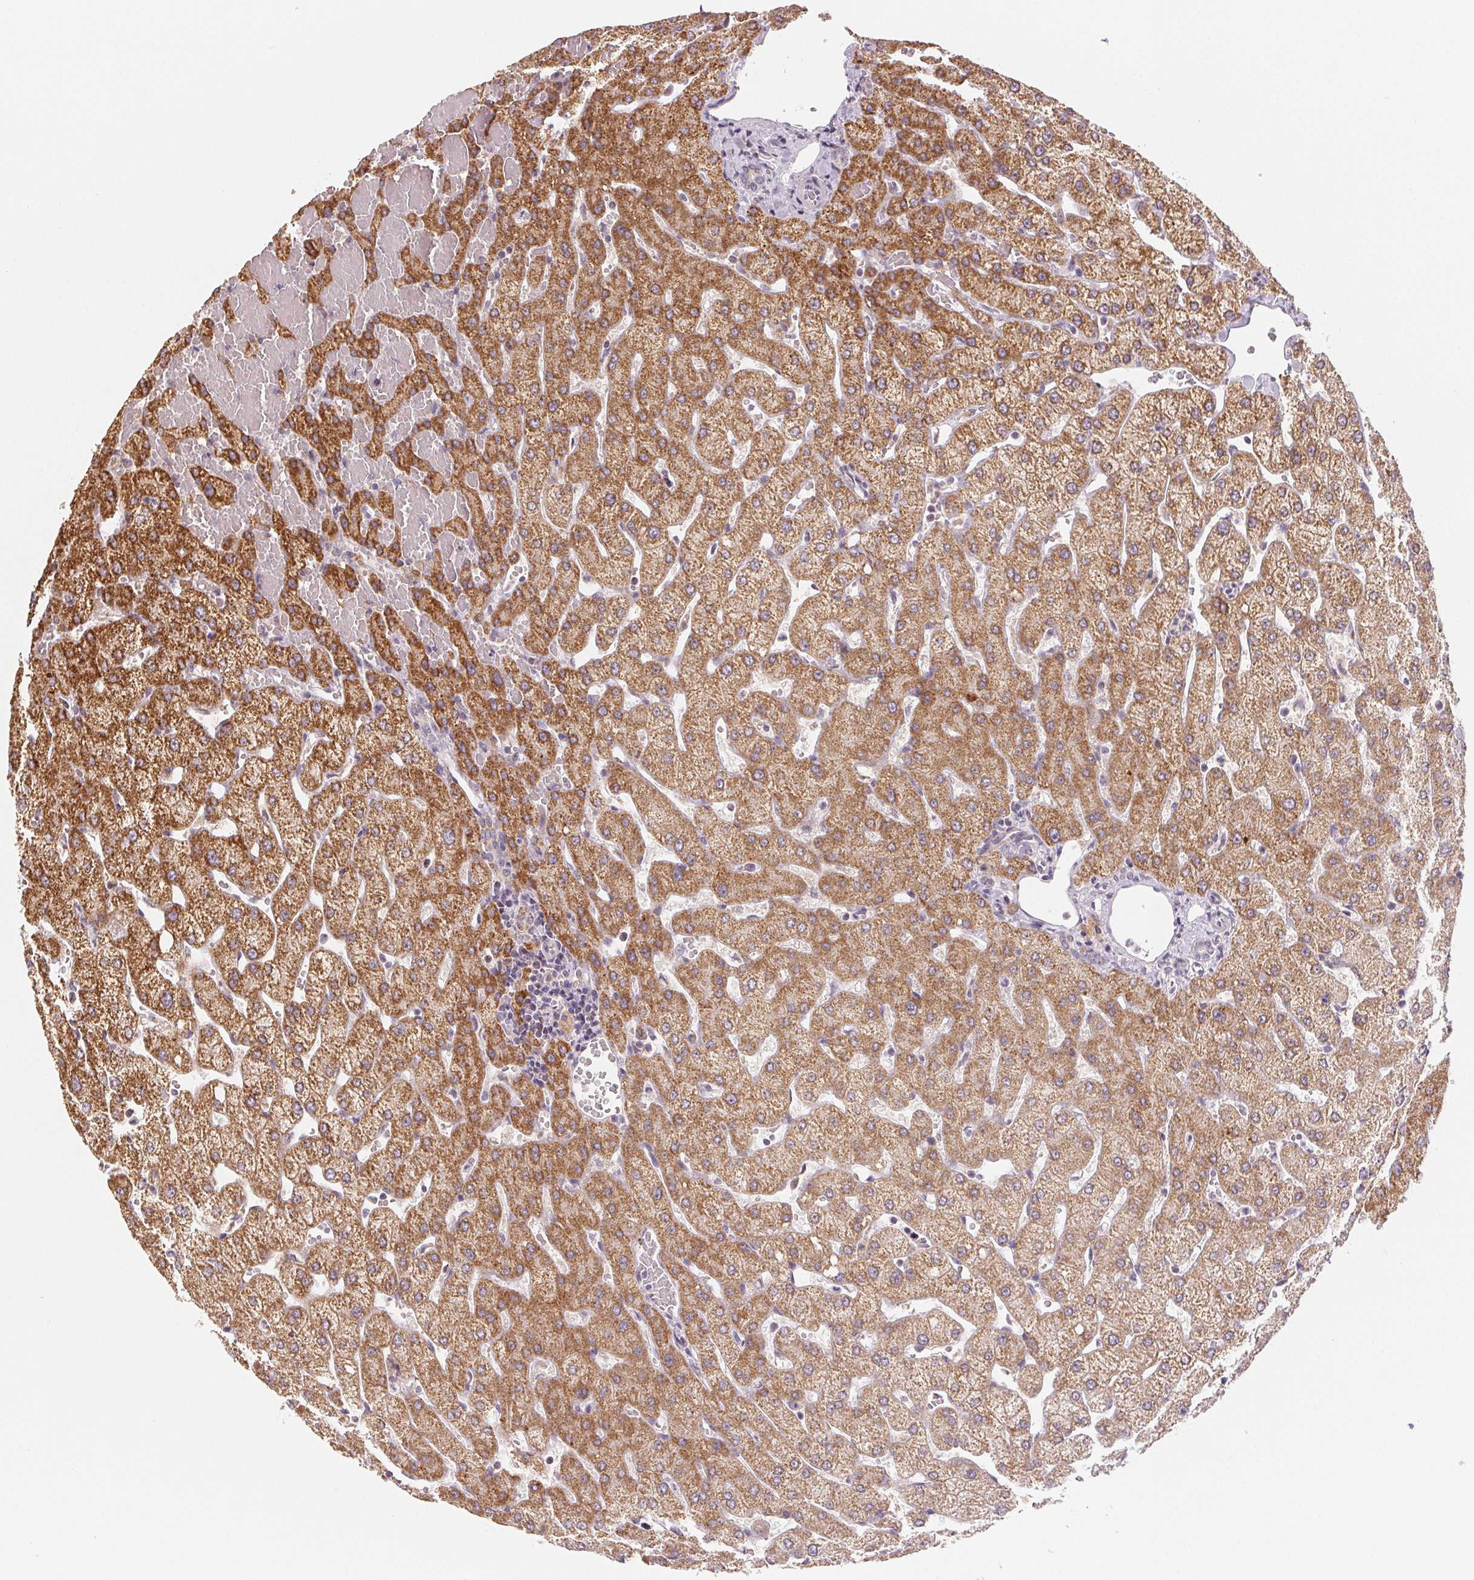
{"staining": {"intensity": "negative", "quantity": "none", "location": "none"}, "tissue": "liver", "cell_type": "Cholangiocytes", "image_type": "normal", "snomed": [{"axis": "morphology", "description": "Normal tissue, NOS"}, {"axis": "topography", "description": "Liver"}], "caption": "Benign liver was stained to show a protein in brown. There is no significant expression in cholangiocytes. (Brightfield microscopy of DAB (3,3'-diaminobenzidine) IHC at high magnification).", "gene": "HINT2", "patient": {"sex": "female", "age": 54}}